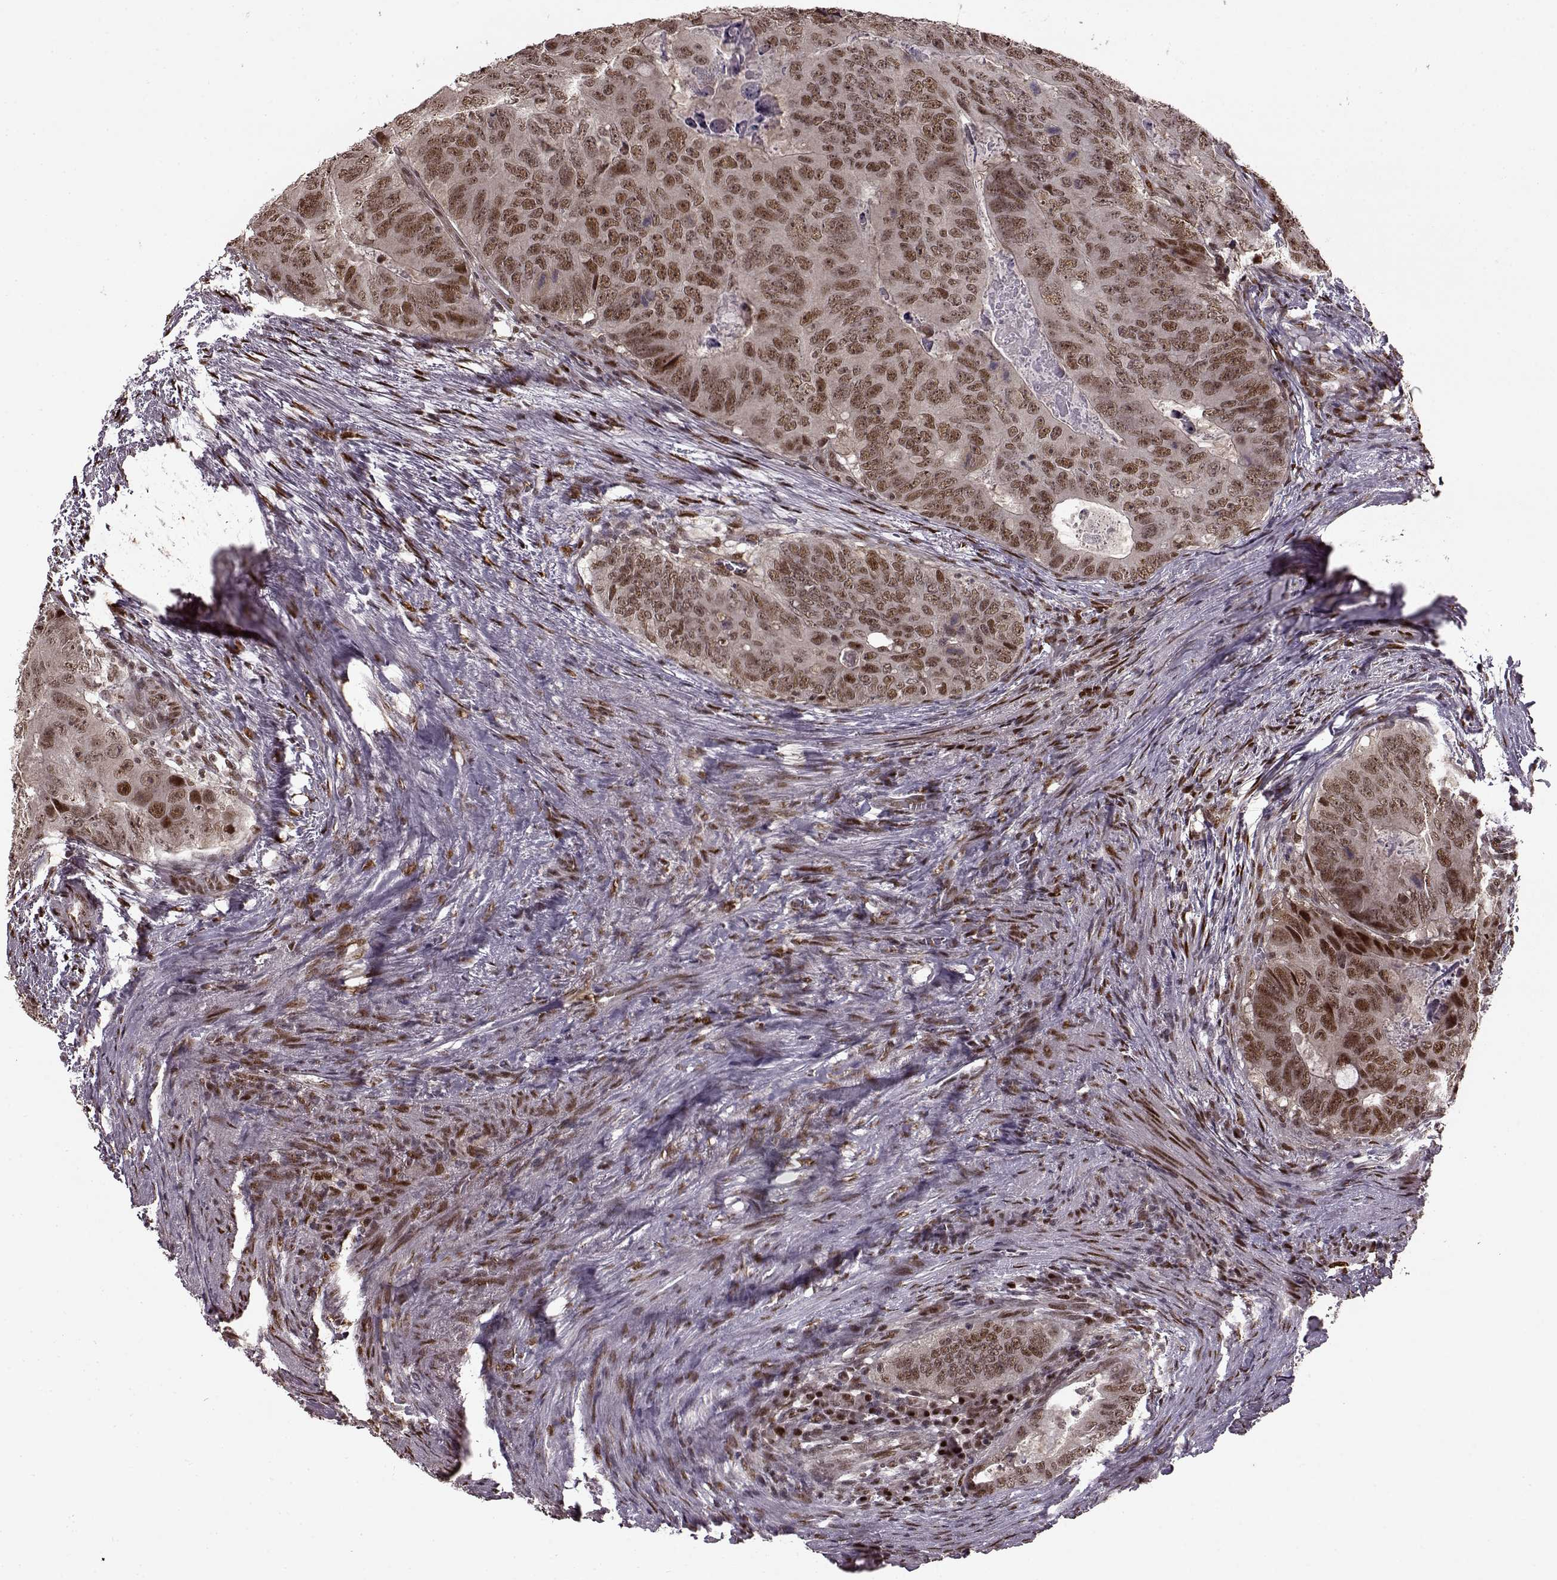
{"staining": {"intensity": "moderate", "quantity": ">75%", "location": "nuclear"}, "tissue": "colorectal cancer", "cell_type": "Tumor cells", "image_type": "cancer", "snomed": [{"axis": "morphology", "description": "Adenocarcinoma, NOS"}, {"axis": "topography", "description": "Colon"}], "caption": "A histopathology image of colorectal cancer stained for a protein demonstrates moderate nuclear brown staining in tumor cells. (DAB (3,3'-diaminobenzidine) = brown stain, brightfield microscopy at high magnification).", "gene": "FTO", "patient": {"sex": "male", "age": 79}}